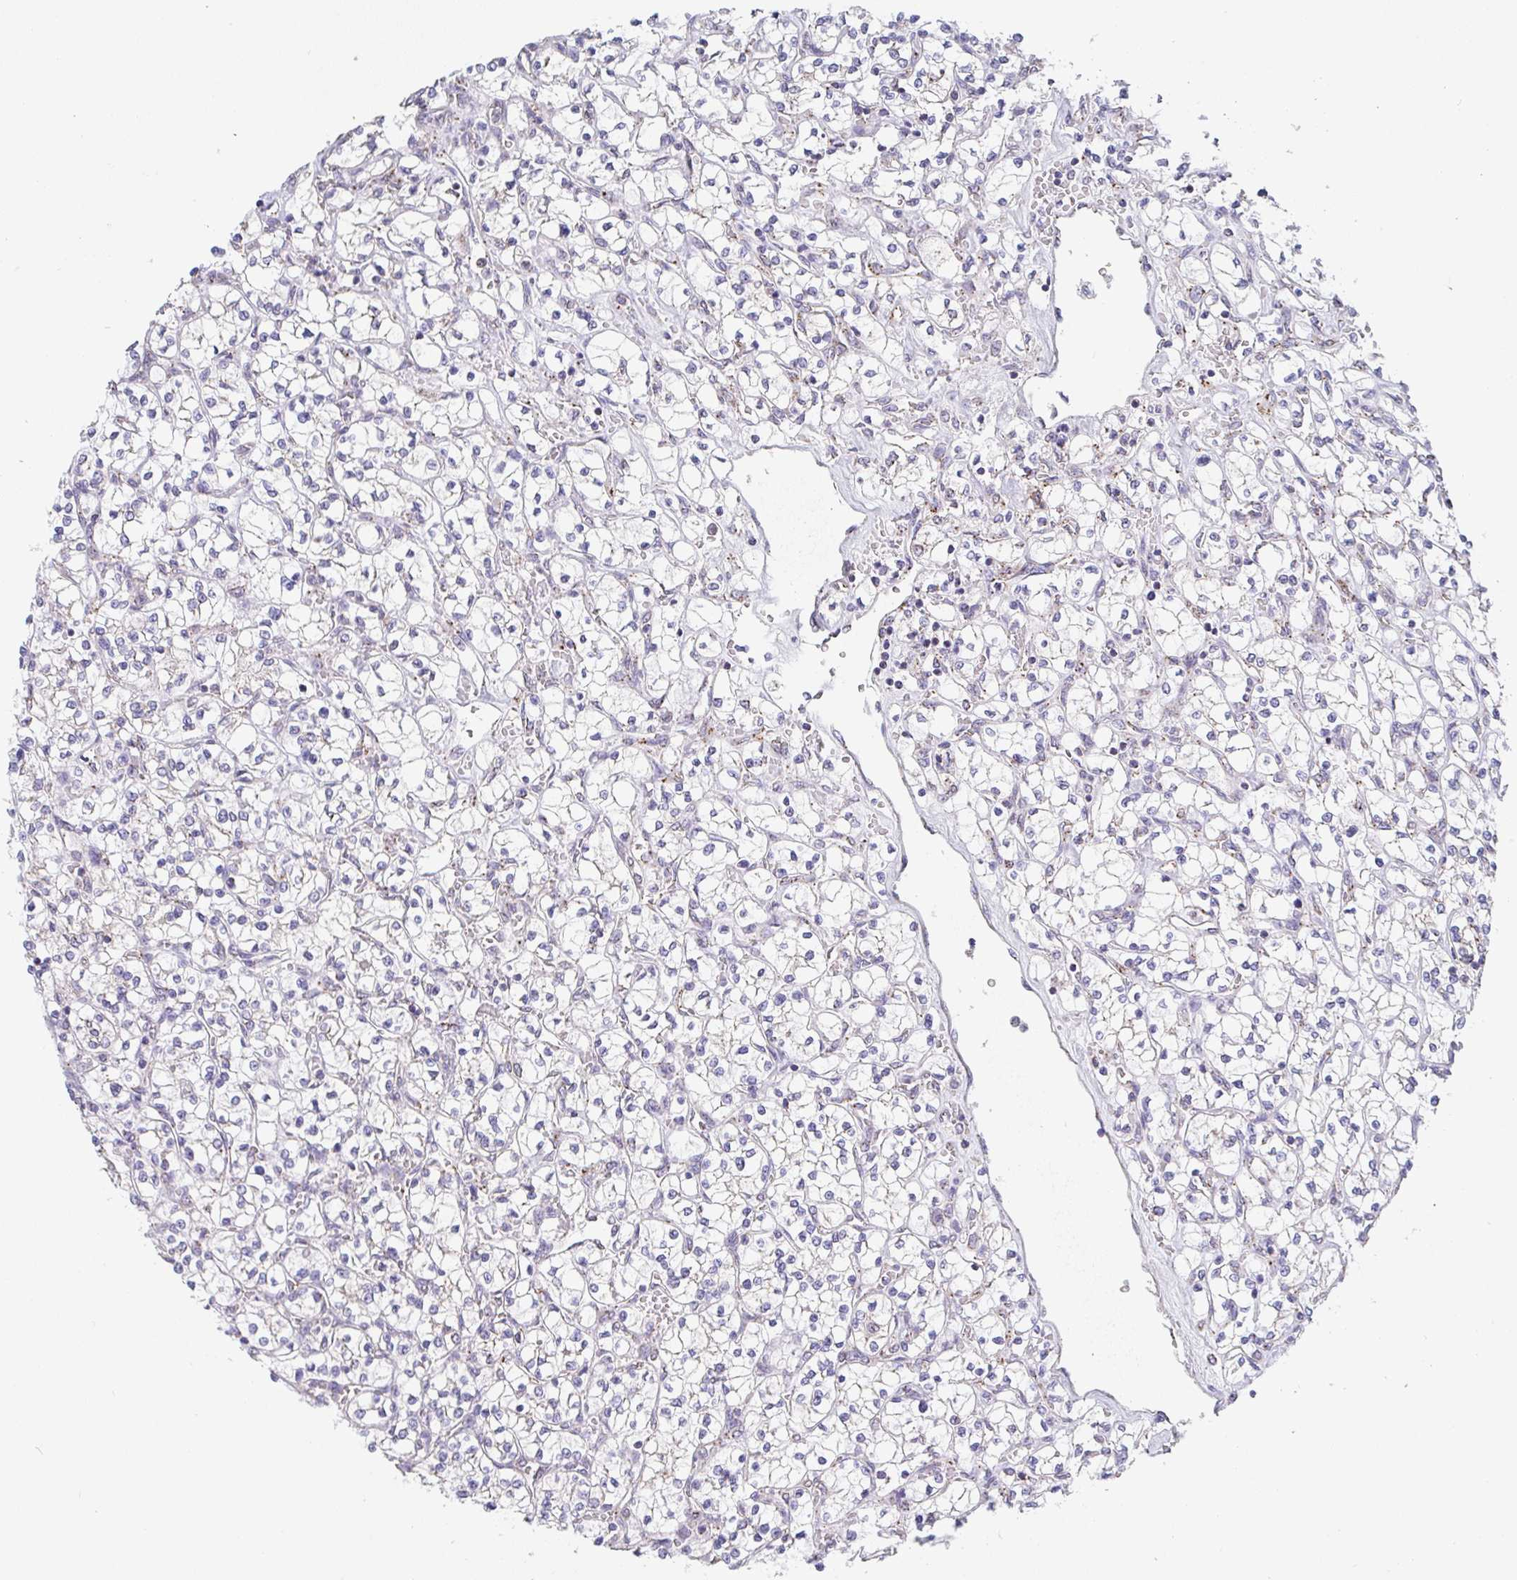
{"staining": {"intensity": "weak", "quantity": "<25%", "location": "cytoplasmic/membranous"}, "tissue": "renal cancer", "cell_type": "Tumor cells", "image_type": "cancer", "snomed": [{"axis": "morphology", "description": "Adenocarcinoma, NOS"}, {"axis": "topography", "description": "Kidney"}], "caption": "A high-resolution histopathology image shows immunohistochemistry (IHC) staining of renal cancer (adenocarcinoma), which shows no significant expression in tumor cells.", "gene": "PROSER3", "patient": {"sex": "female", "age": 64}}